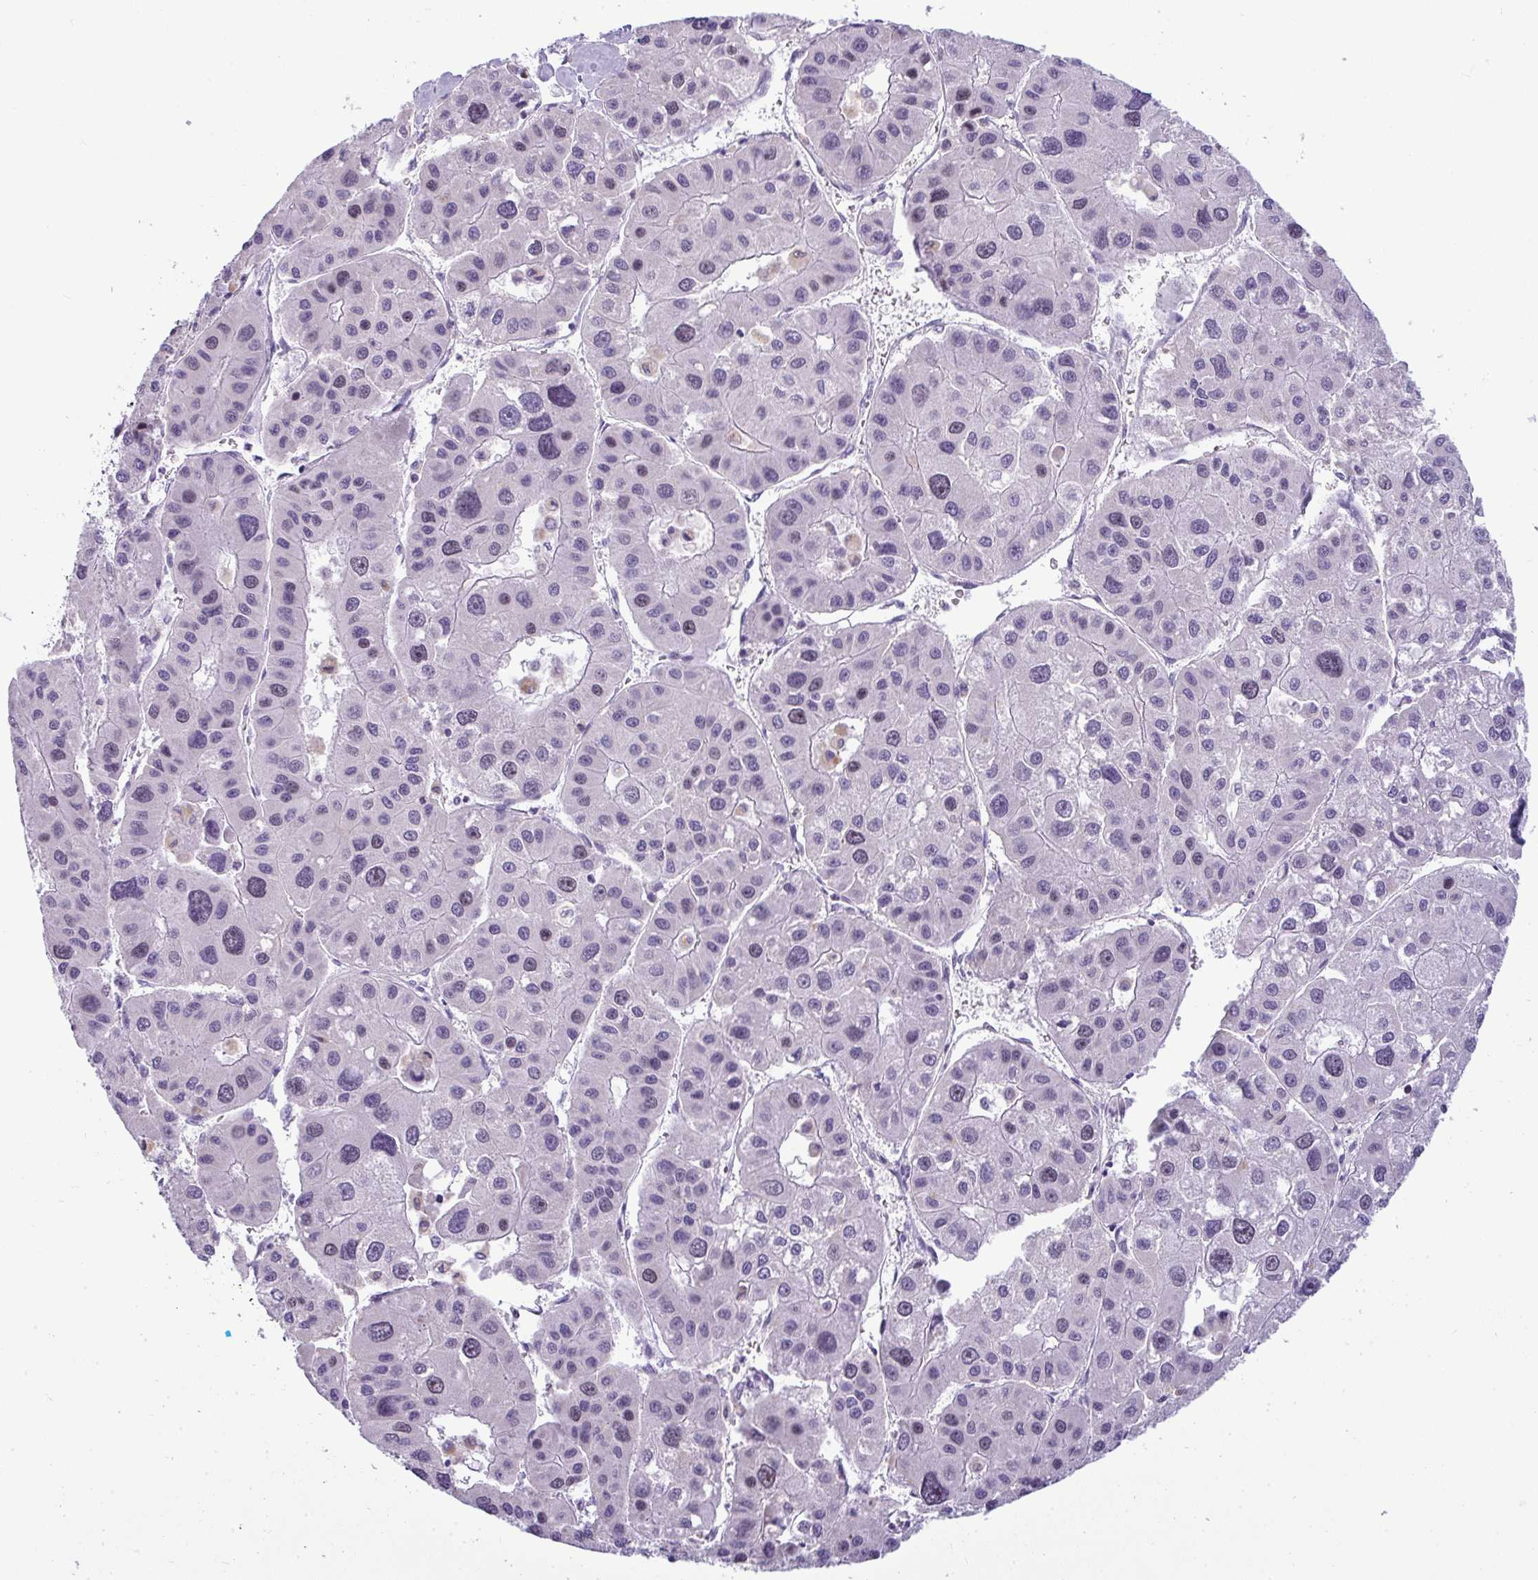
{"staining": {"intensity": "negative", "quantity": "none", "location": "none"}, "tissue": "liver cancer", "cell_type": "Tumor cells", "image_type": "cancer", "snomed": [{"axis": "morphology", "description": "Carcinoma, Hepatocellular, NOS"}, {"axis": "topography", "description": "Liver"}], "caption": "An IHC histopathology image of liver cancer (hepatocellular carcinoma) is shown. There is no staining in tumor cells of liver cancer (hepatocellular carcinoma). (Stains: DAB immunohistochemistry (IHC) with hematoxylin counter stain, Microscopy: brightfield microscopy at high magnification).", "gene": "SUZ12", "patient": {"sex": "male", "age": 73}}